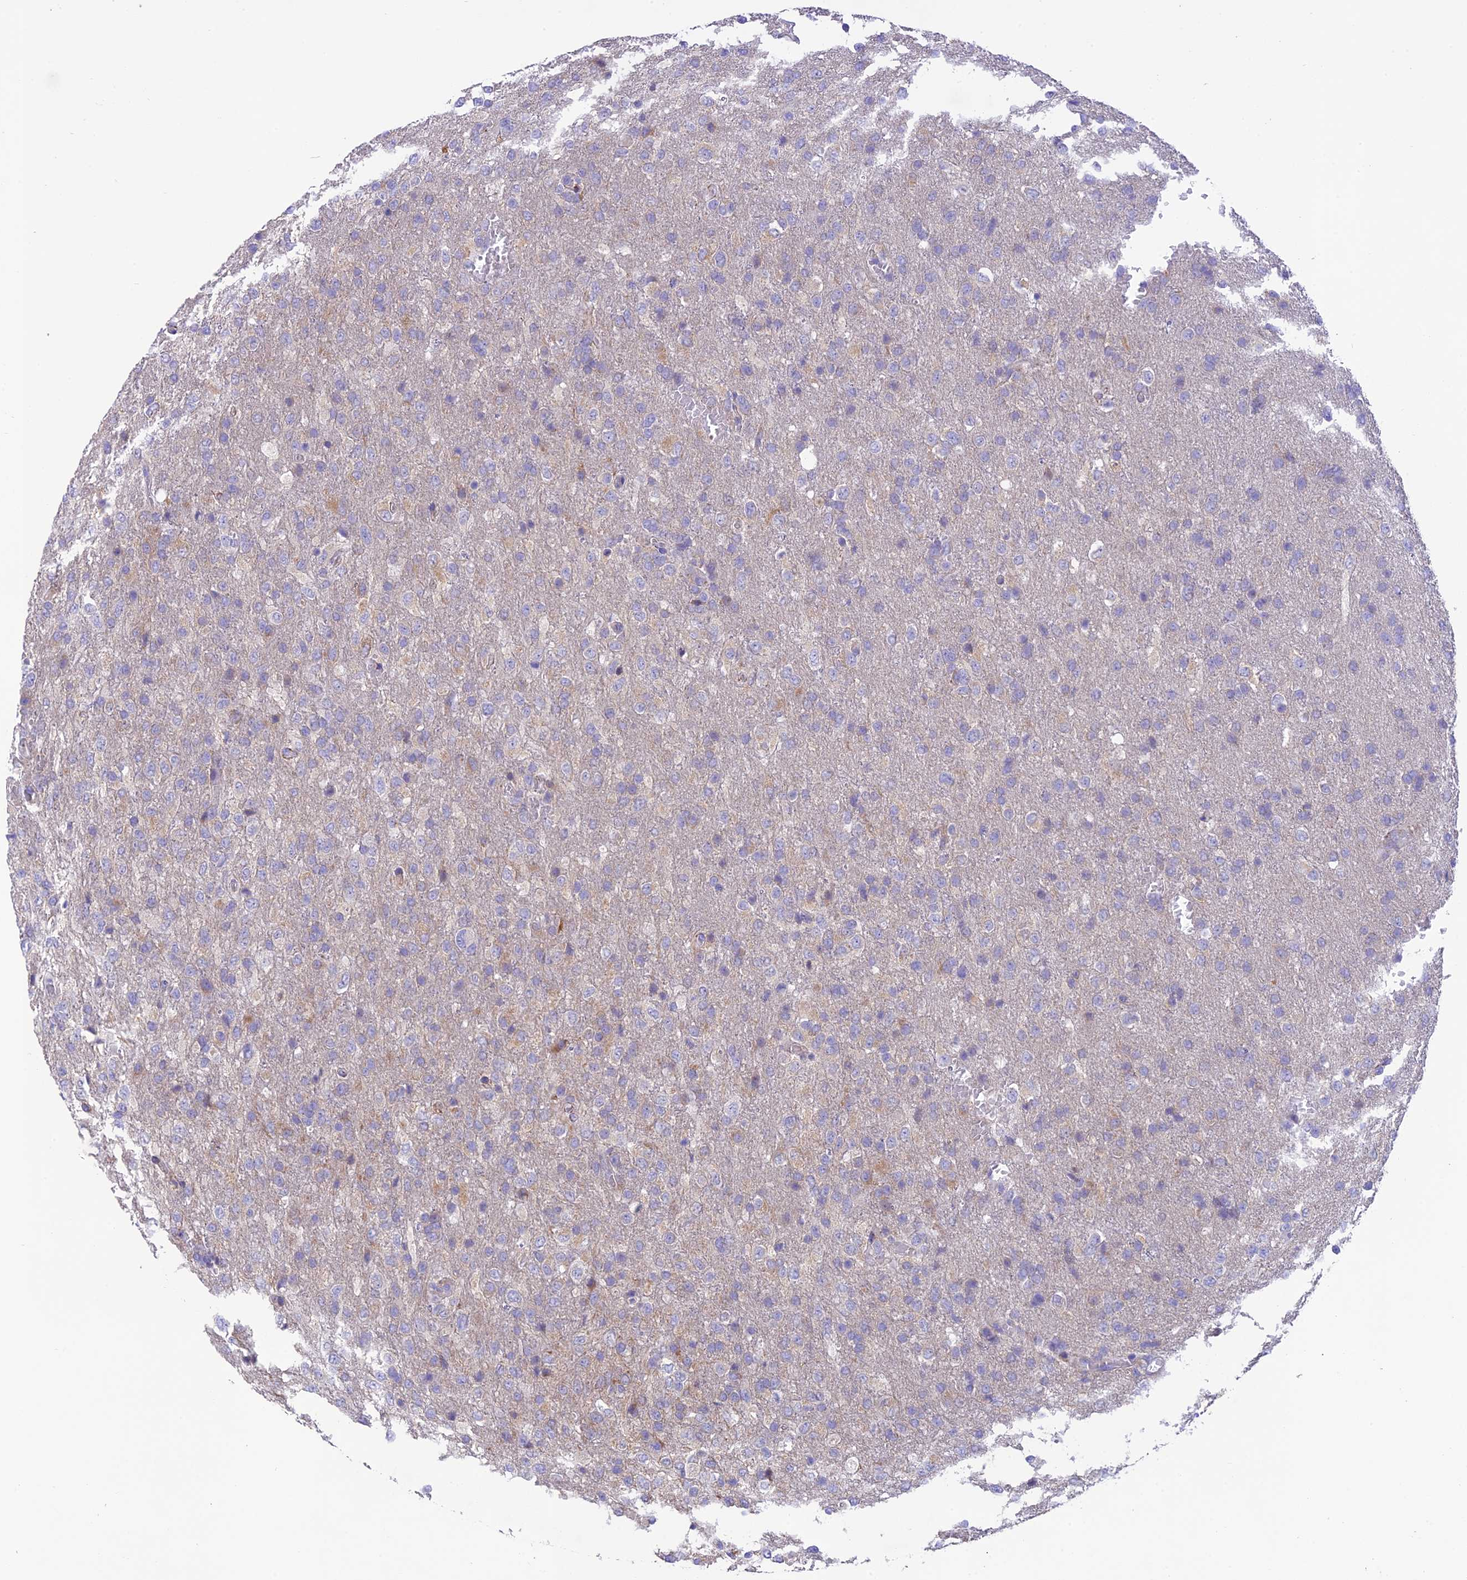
{"staining": {"intensity": "negative", "quantity": "none", "location": "none"}, "tissue": "glioma", "cell_type": "Tumor cells", "image_type": "cancer", "snomed": [{"axis": "morphology", "description": "Glioma, malignant, High grade"}, {"axis": "topography", "description": "Brain"}], "caption": "IHC micrograph of human glioma stained for a protein (brown), which demonstrates no staining in tumor cells.", "gene": "HSD17B2", "patient": {"sex": "female", "age": 74}}